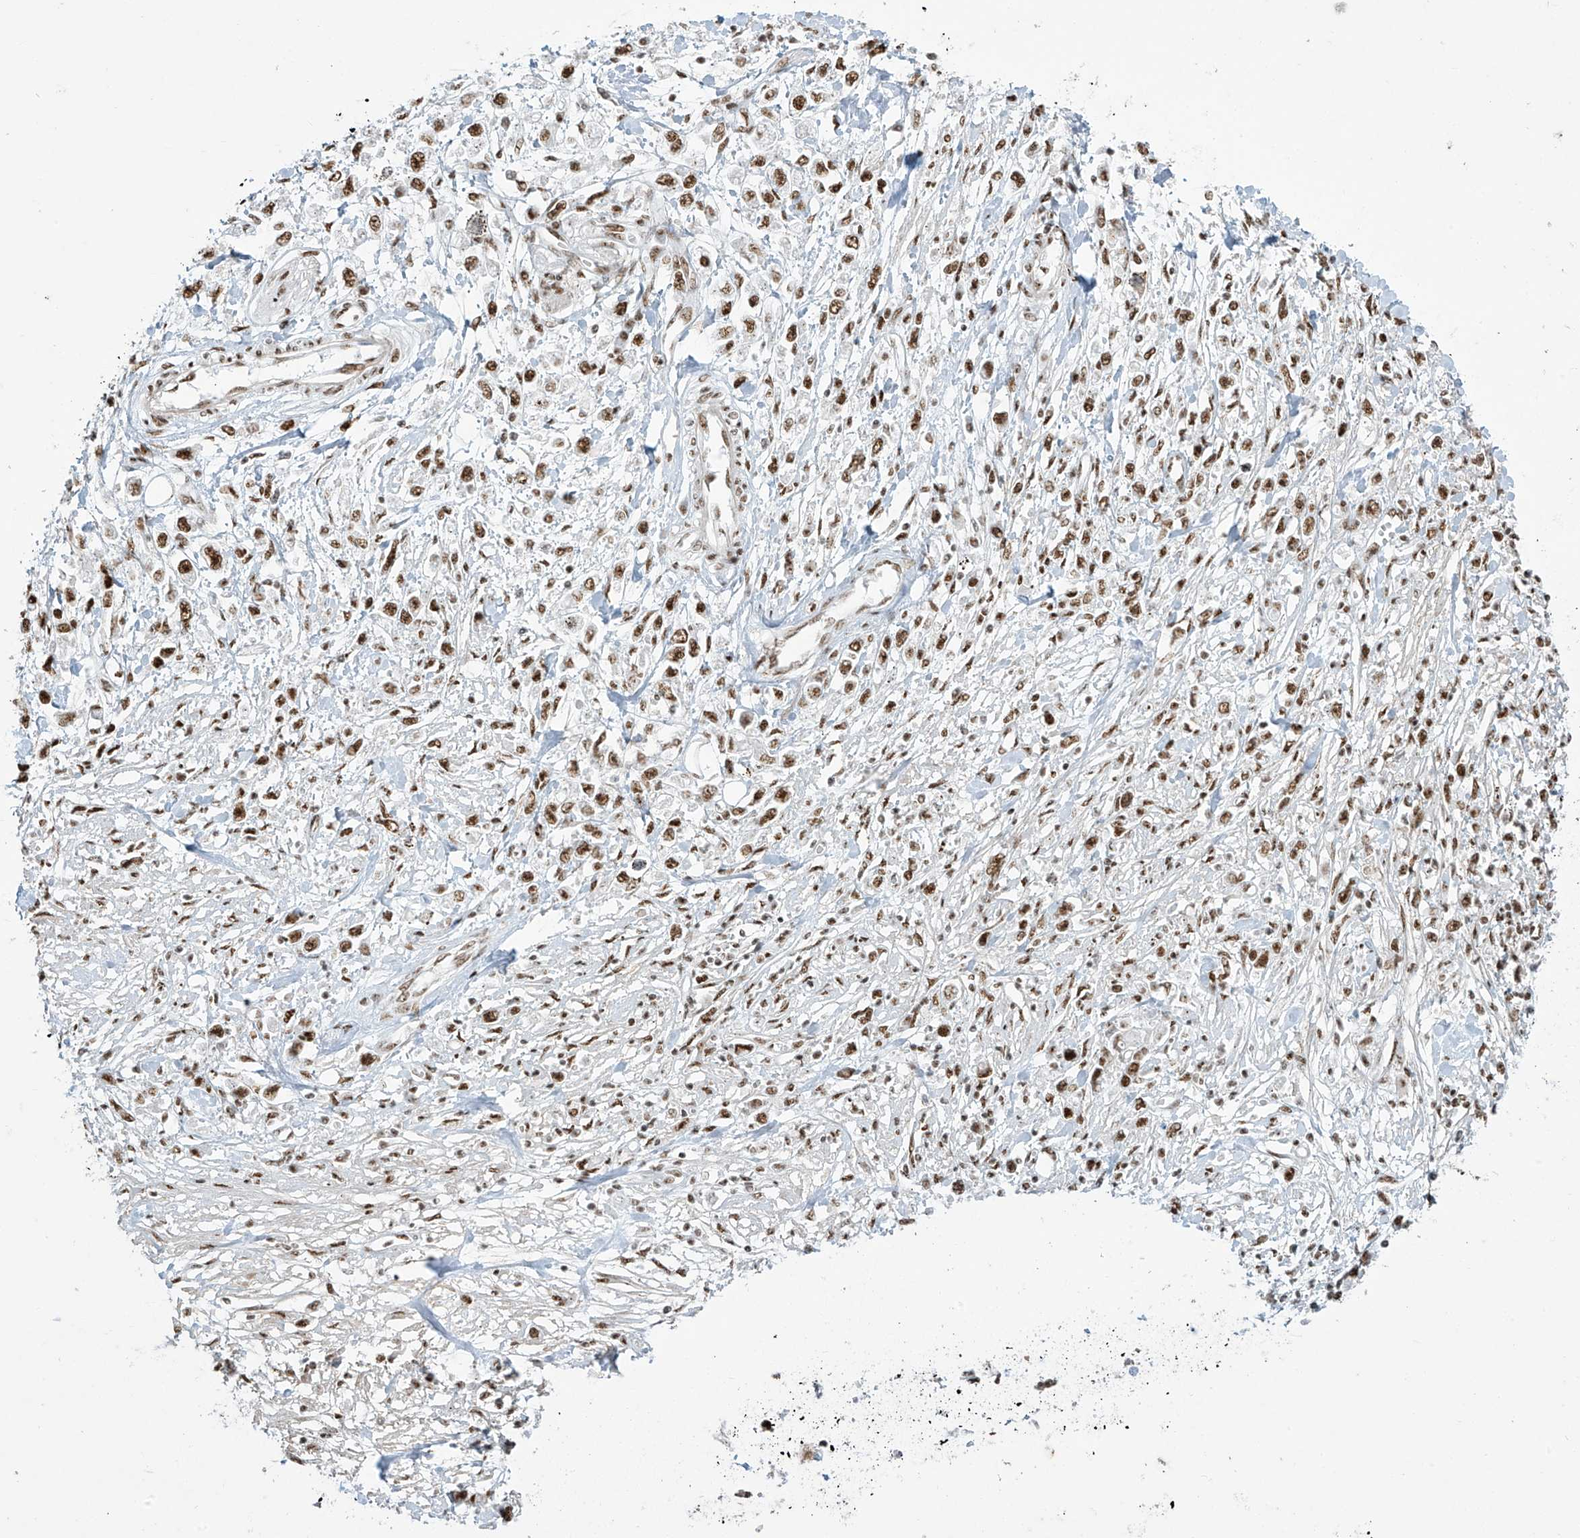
{"staining": {"intensity": "moderate", "quantity": ">75%", "location": "nuclear"}, "tissue": "stomach cancer", "cell_type": "Tumor cells", "image_type": "cancer", "snomed": [{"axis": "morphology", "description": "Adenocarcinoma, NOS"}, {"axis": "topography", "description": "Stomach"}], "caption": "Immunohistochemical staining of stomach cancer displays moderate nuclear protein expression in about >75% of tumor cells.", "gene": "MS4A6A", "patient": {"sex": "female", "age": 59}}